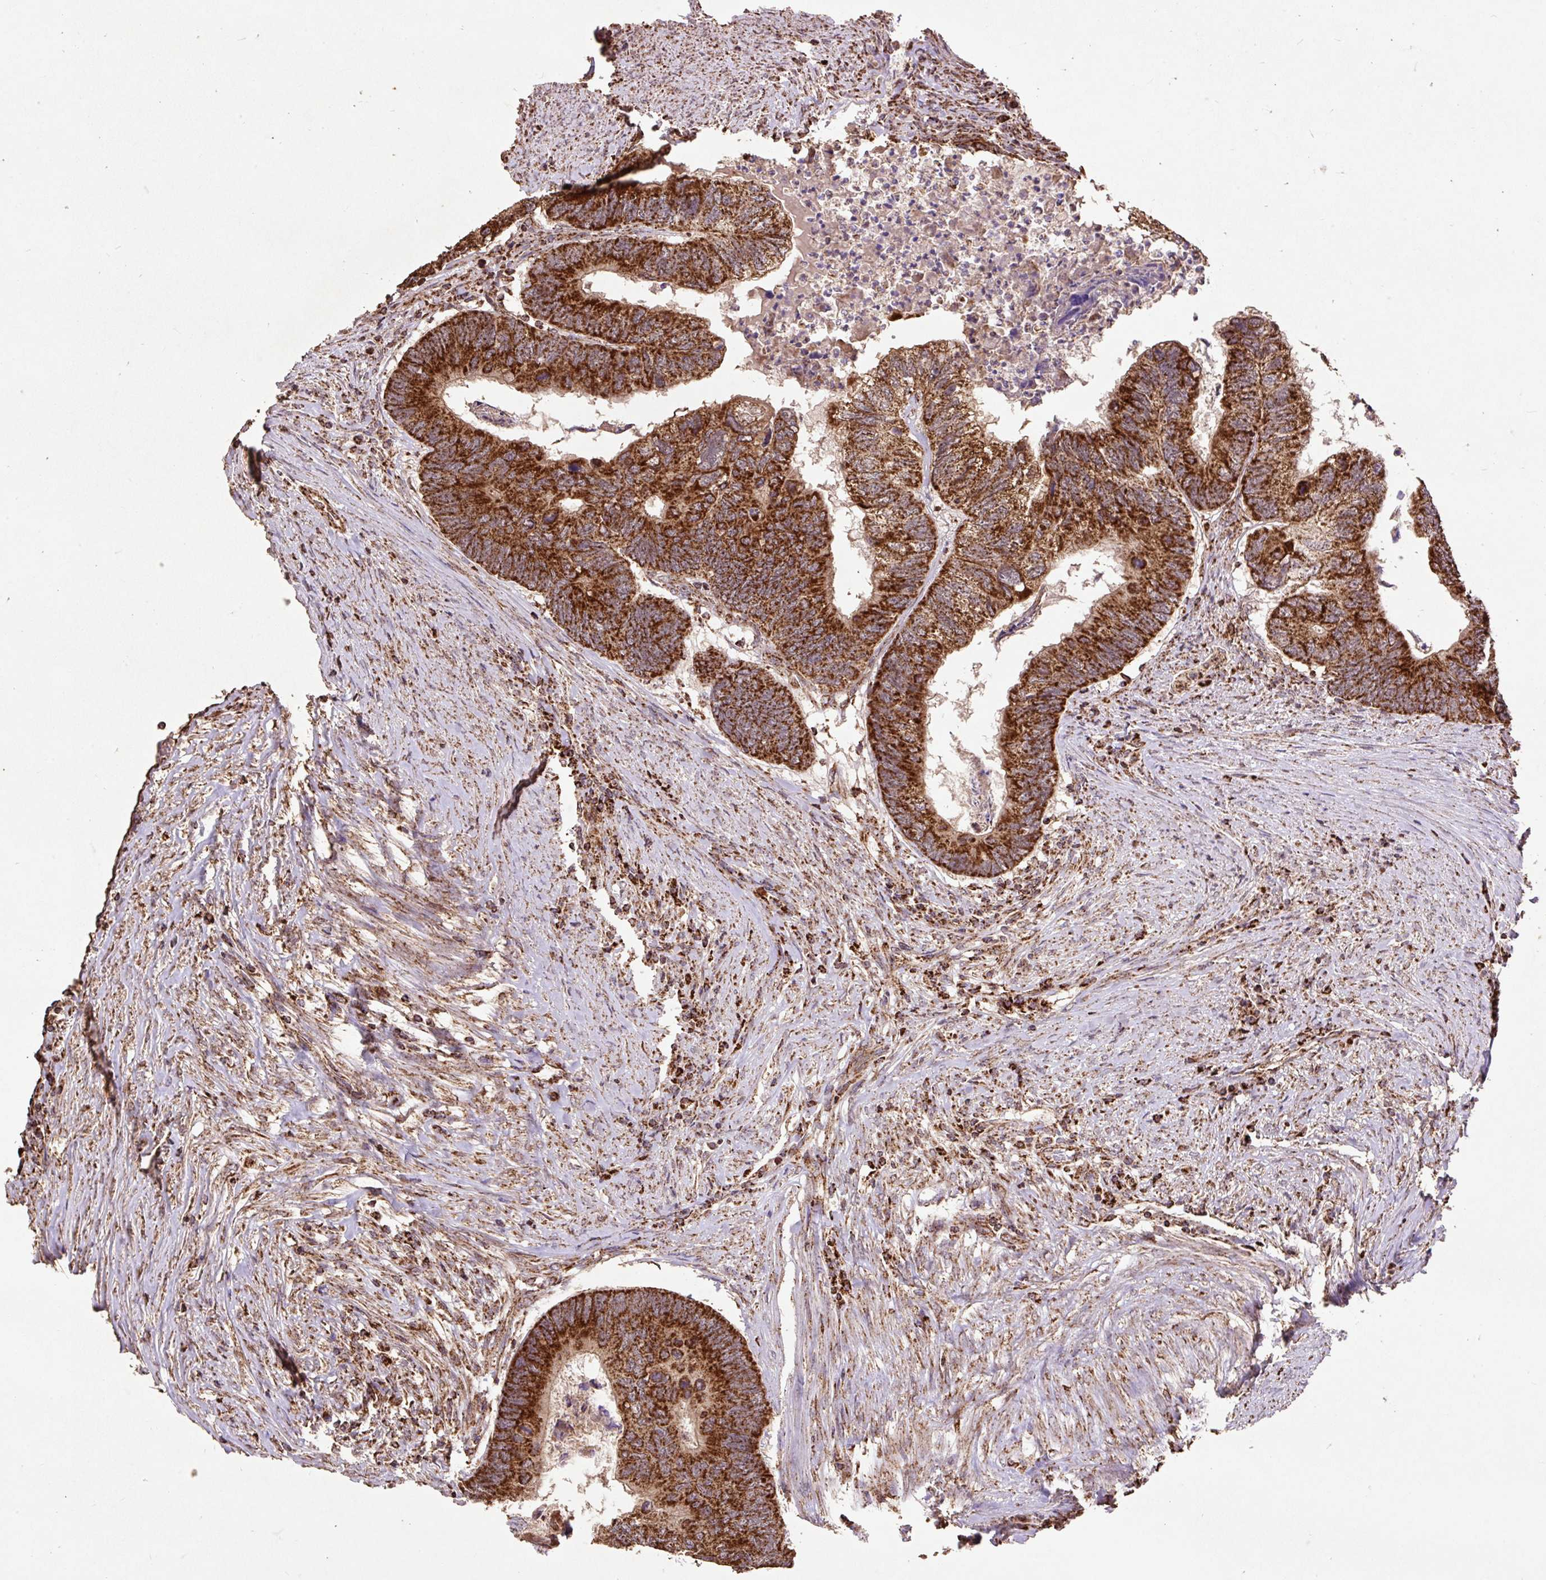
{"staining": {"intensity": "strong", "quantity": ">75%", "location": "cytoplasmic/membranous"}, "tissue": "colorectal cancer", "cell_type": "Tumor cells", "image_type": "cancer", "snomed": [{"axis": "morphology", "description": "Adenocarcinoma, NOS"}, {"axis": "topography", "description": "Colon"}], "caption": "This is an image of immunohistochemistry (IHC) staining of colorectal cancer (adenocarcinoma), which shows strong positivity in the cytoplasmic/membranous of tumor cells.", "gene": "ATP5F1A", "patient": {"sex": "female", "age": 67}}